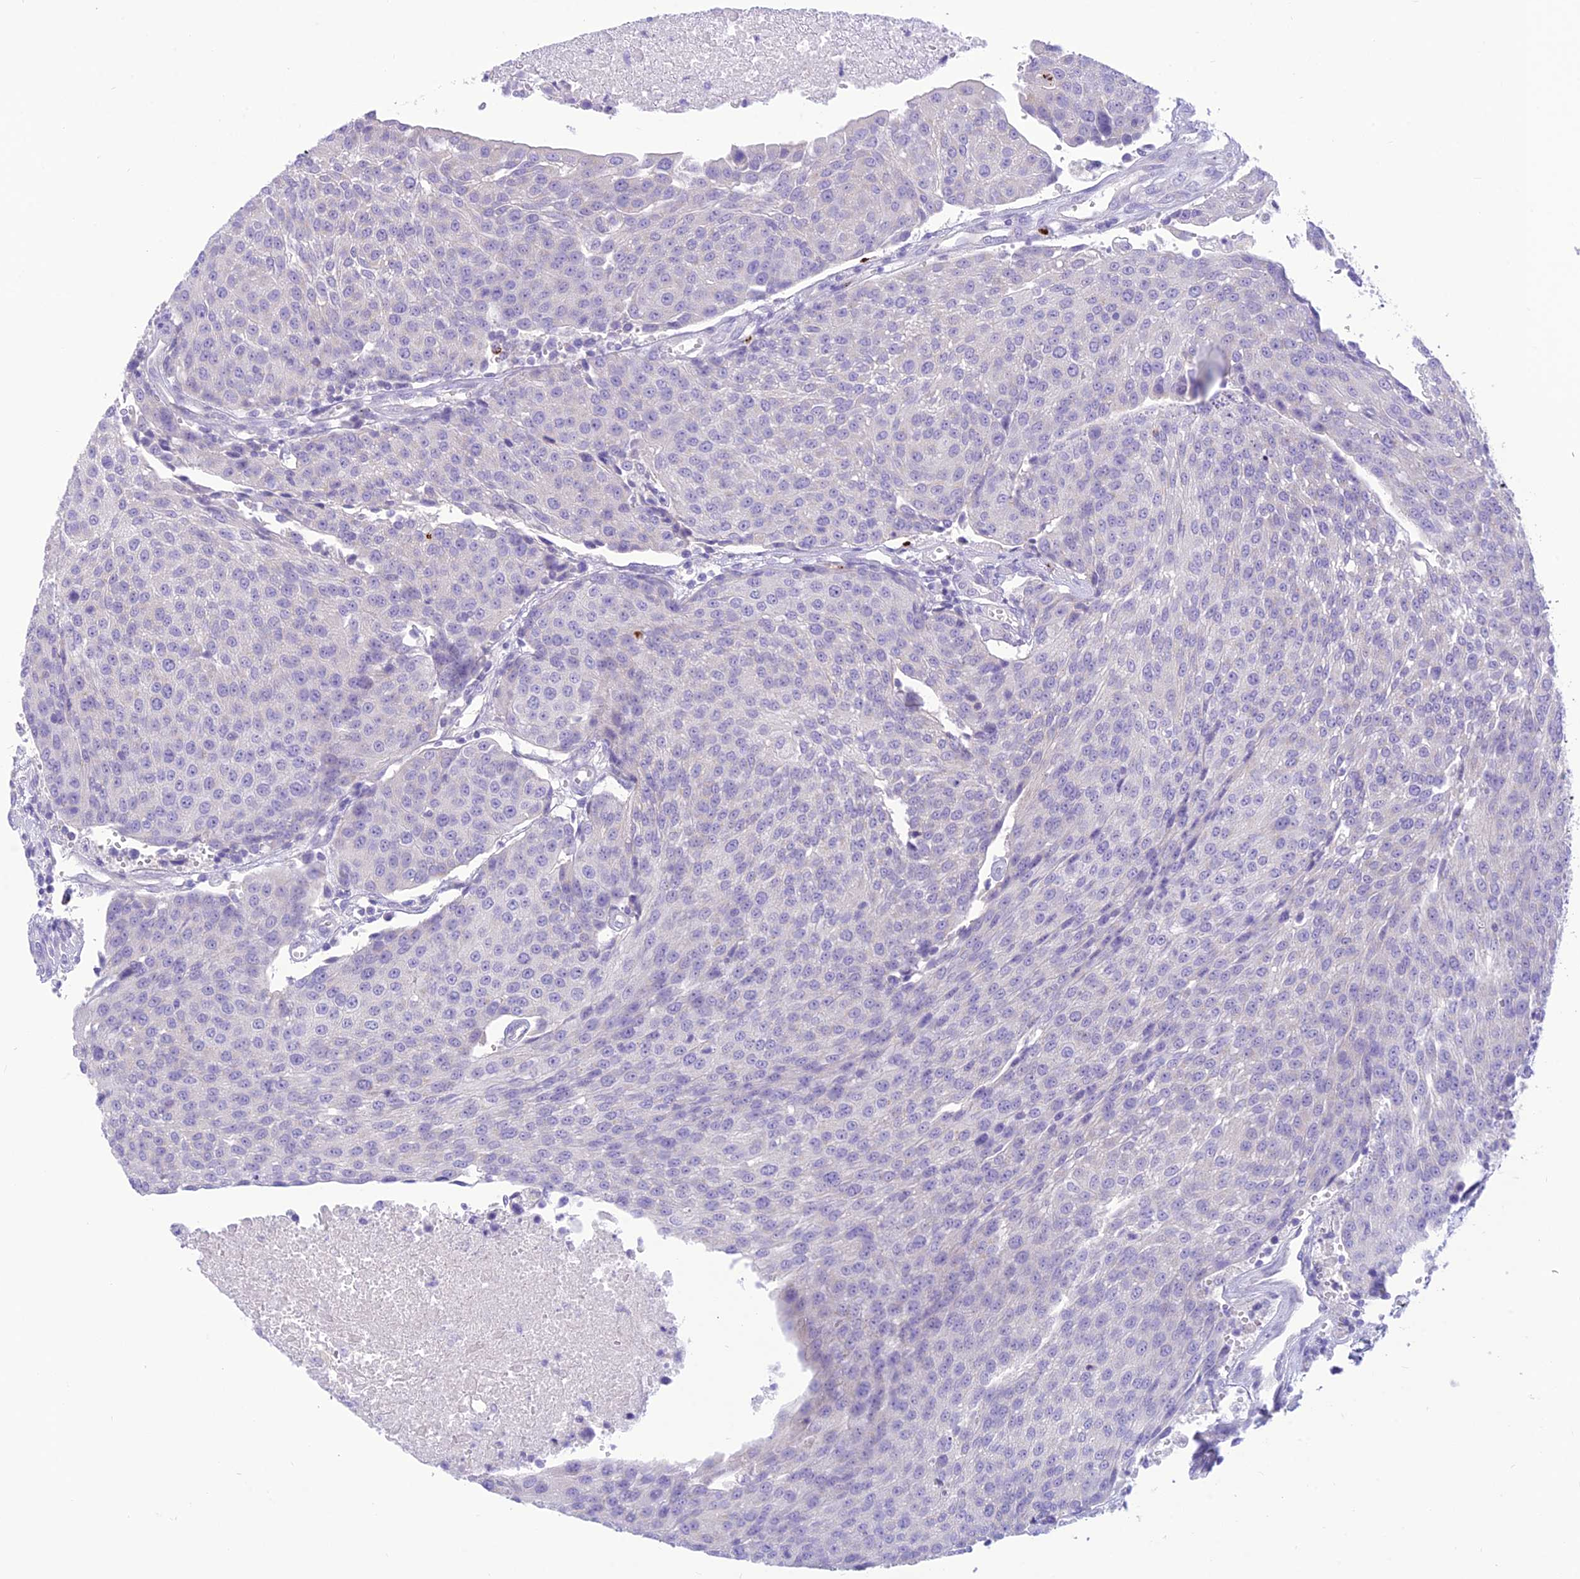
{"staining": {"intensity": "negative", "quantity": "none", "location": "none"}, "tissue": "urothelial cancer", "cell_type": "Tumor cells", "image_type": "cancer", "snomed": [{"axis": "morphology", "description": "Urothelial carcinoma, High grade"}, {"axis": "topography", "description": "Urinary bladder"}], "caption": "This is an immunohistochemistry (IHC) histopathology image of urothelial cancer. There is no expression in tumor cells.", "gene": "DHDH", "patient": {"sex": "female", "age": 85}}